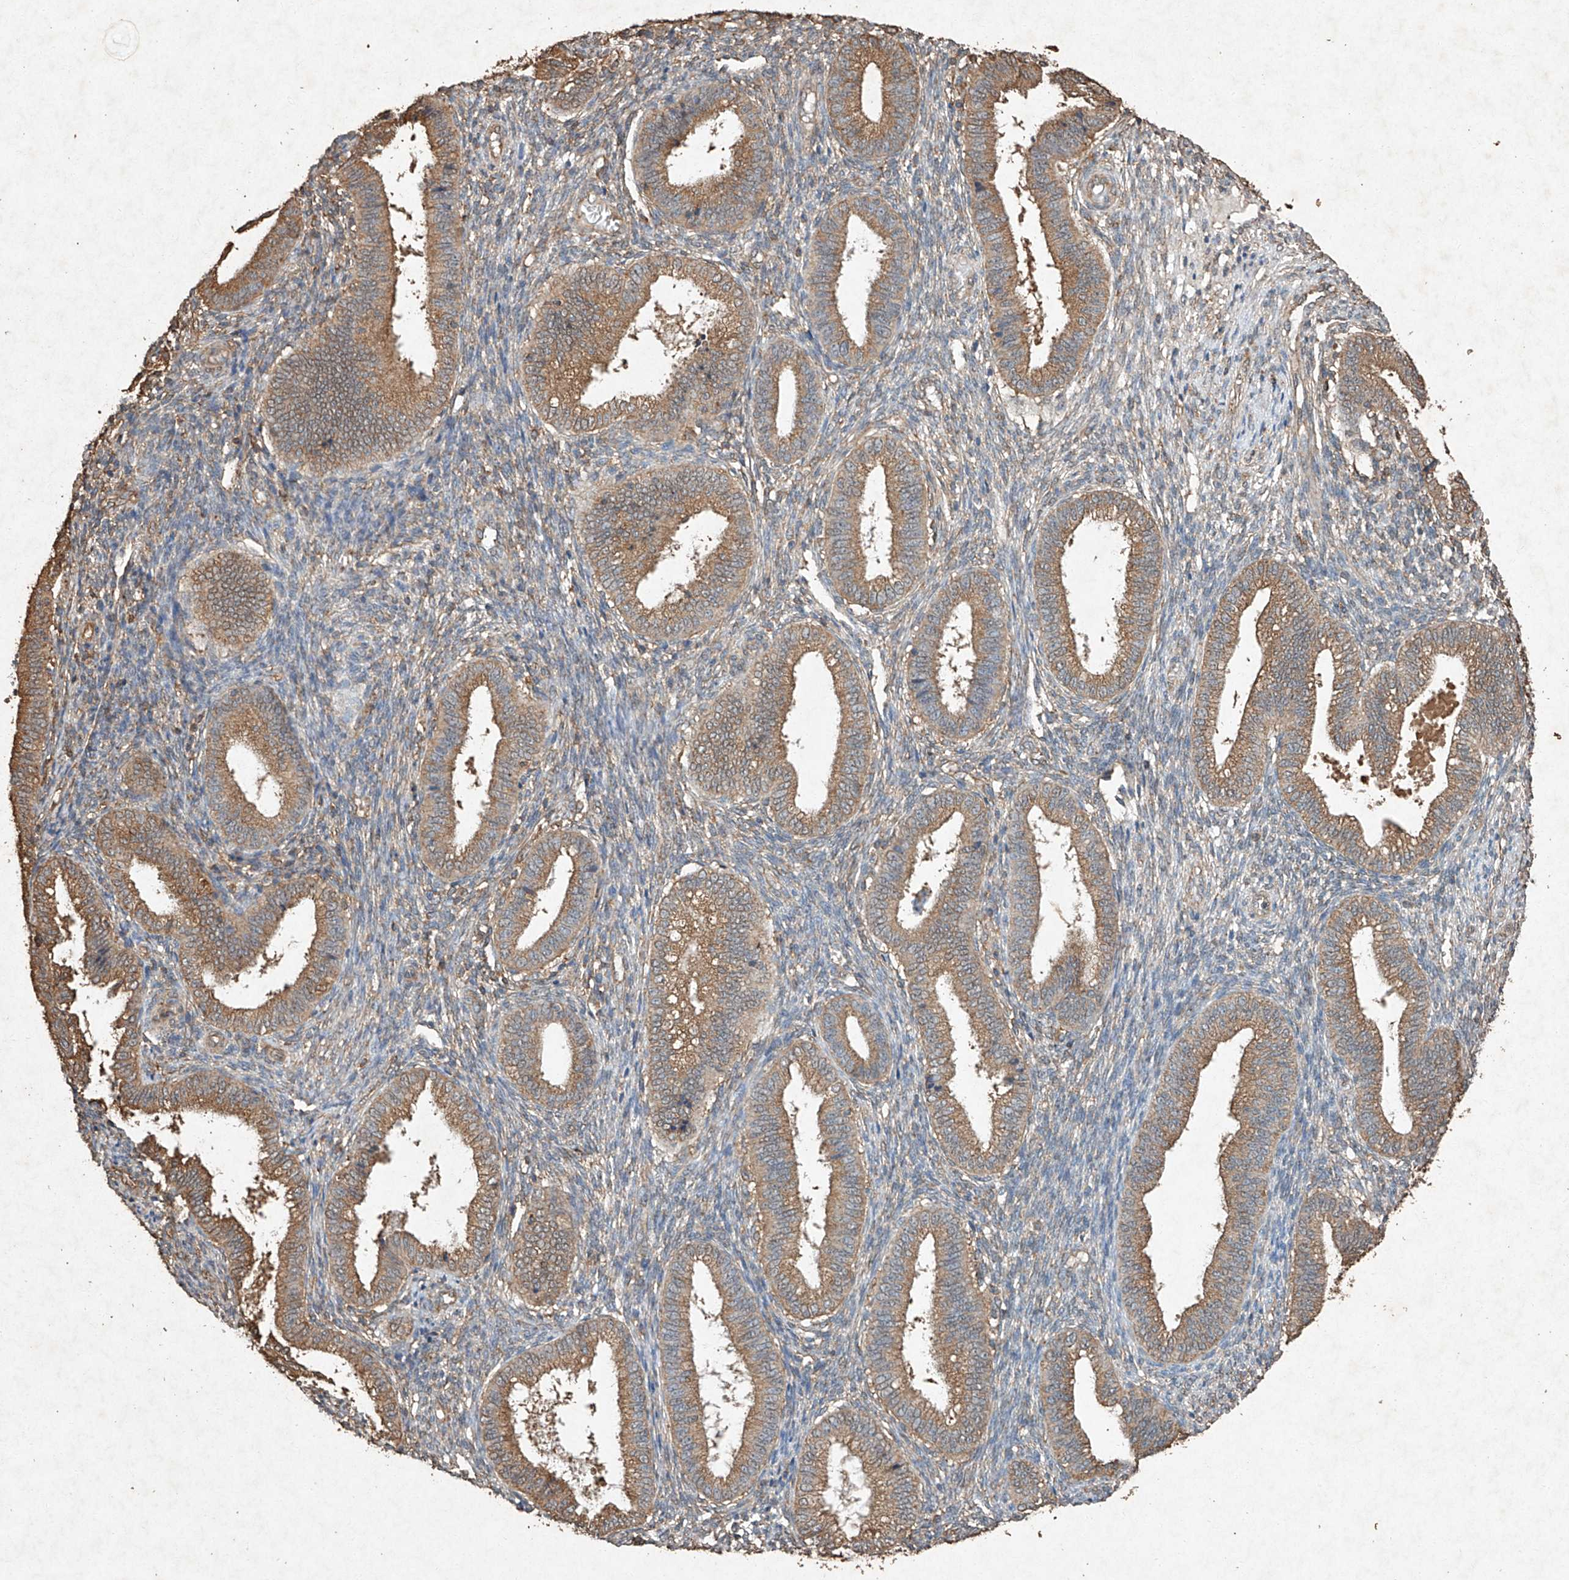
{"staining": {"intensity": "weak", "quantity": "25%-75%", "location": "cytoplasmic/membranous"}, "tissue": "endometrium", "cell_type": "Cells in endometrial stroma", "image_type": "normal", "snomed": [{"axis": "morphology", "description": "Normal tissue, NOS"}, {"axis": "topography", "description": "Endometrium"}], "caption": "Approximately 25%-75% of cells in endometrial stroma in unremarkable human endometrium demonstrate weak cytoplasmic/membranous protein staining as visualized by brown immunohistochemical staining.", "gene": "STK3", "patient": {"sex": "female", "age": 39}}